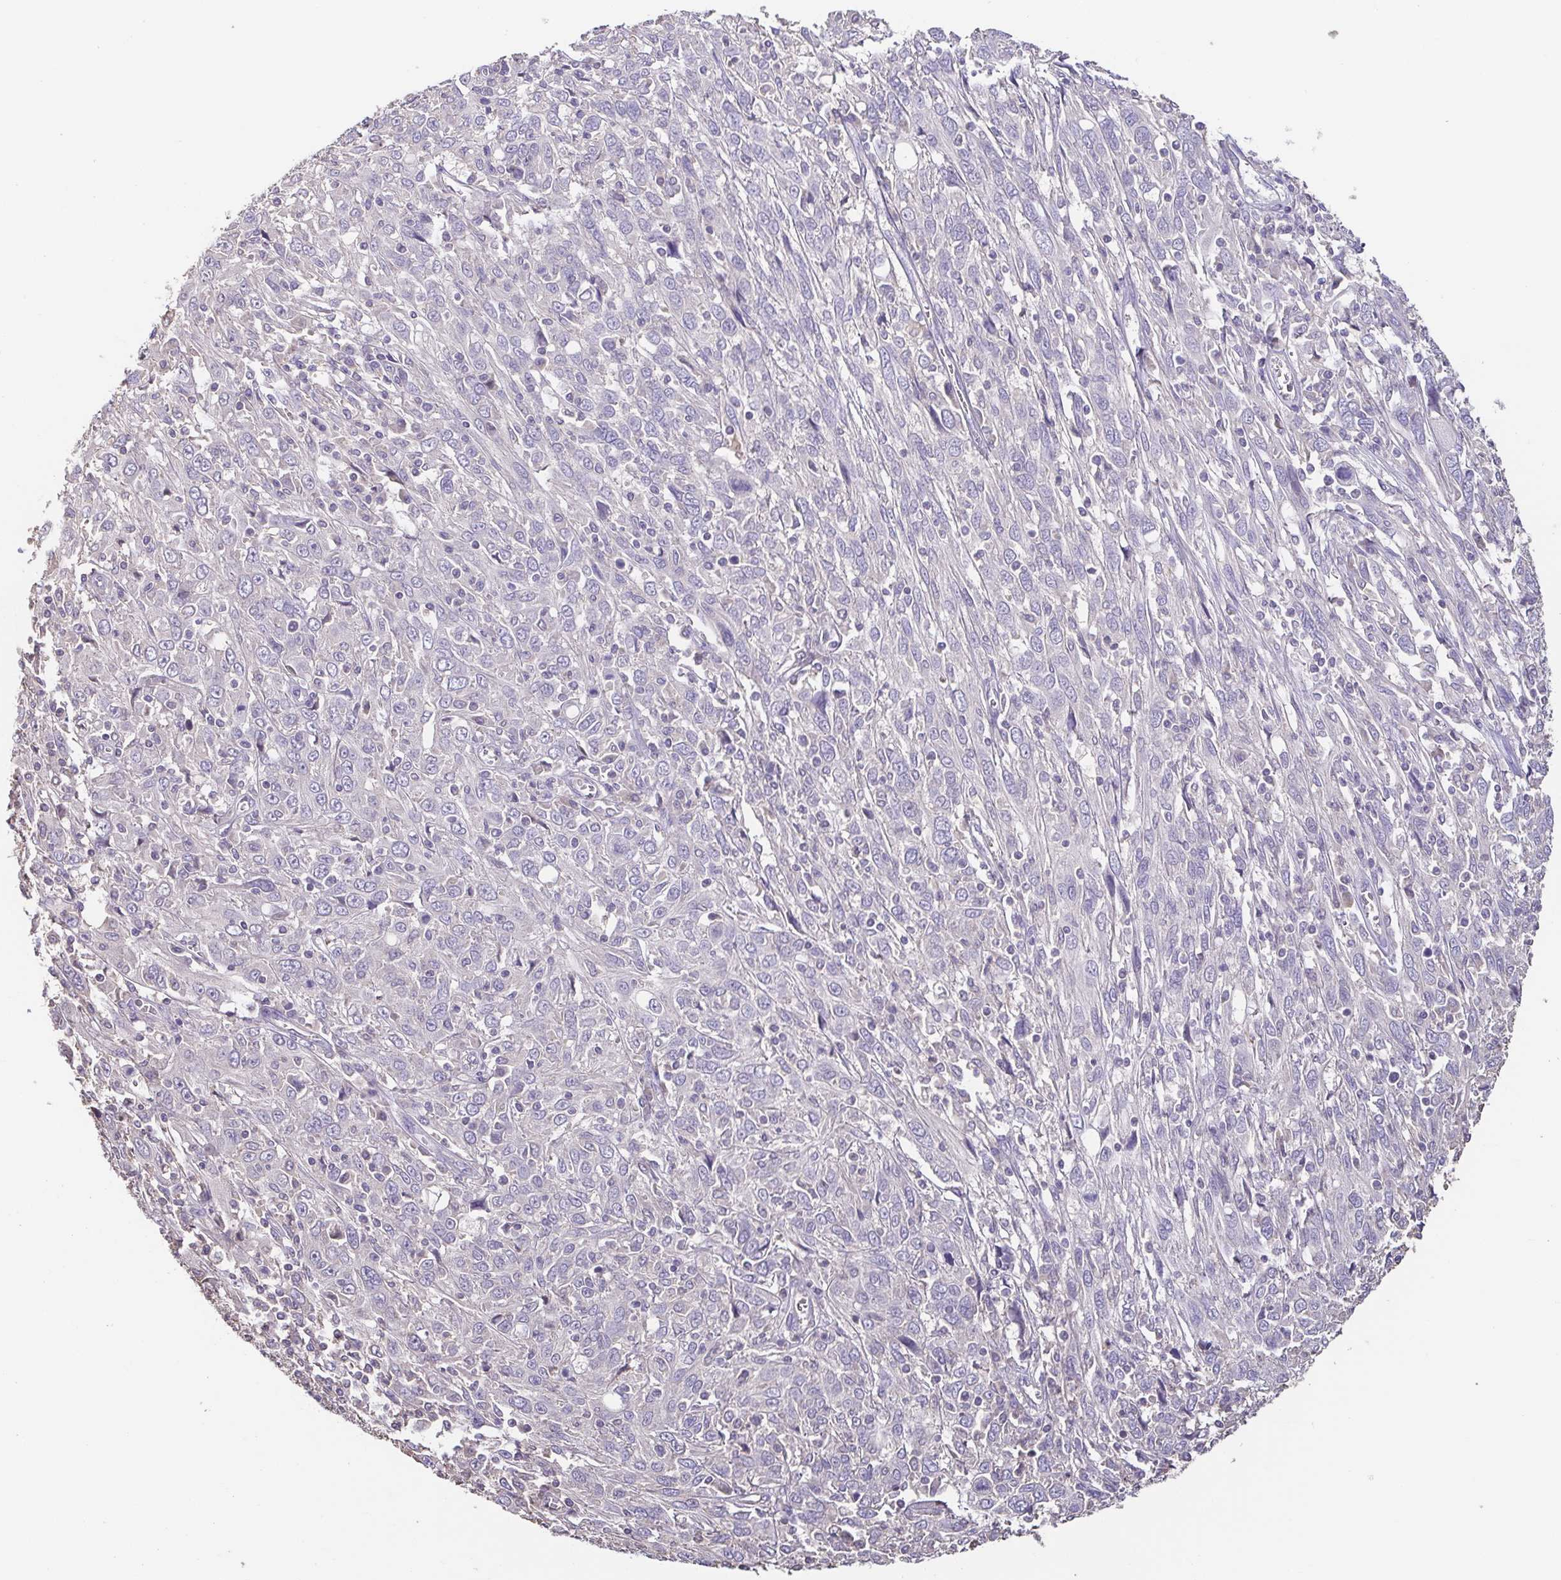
{"staining": {"intensity": "negative", "quantity": "none", "location": "none"}, "tissue": "cervical cancer", "cell_type": "Tumor cells", "image_type": "cancer", "snomed": [{"axis": "morphology", "description": "Squamous cell carcinoma, NOS"}, {"axis": "topography", "description": "Cervix"}], "caption": "The image displays no staining of tumor cells in squamous cell carcinoma (cervical).", "gene": "ACTRT2", "patient": {"sex": "female", "age": 46}}